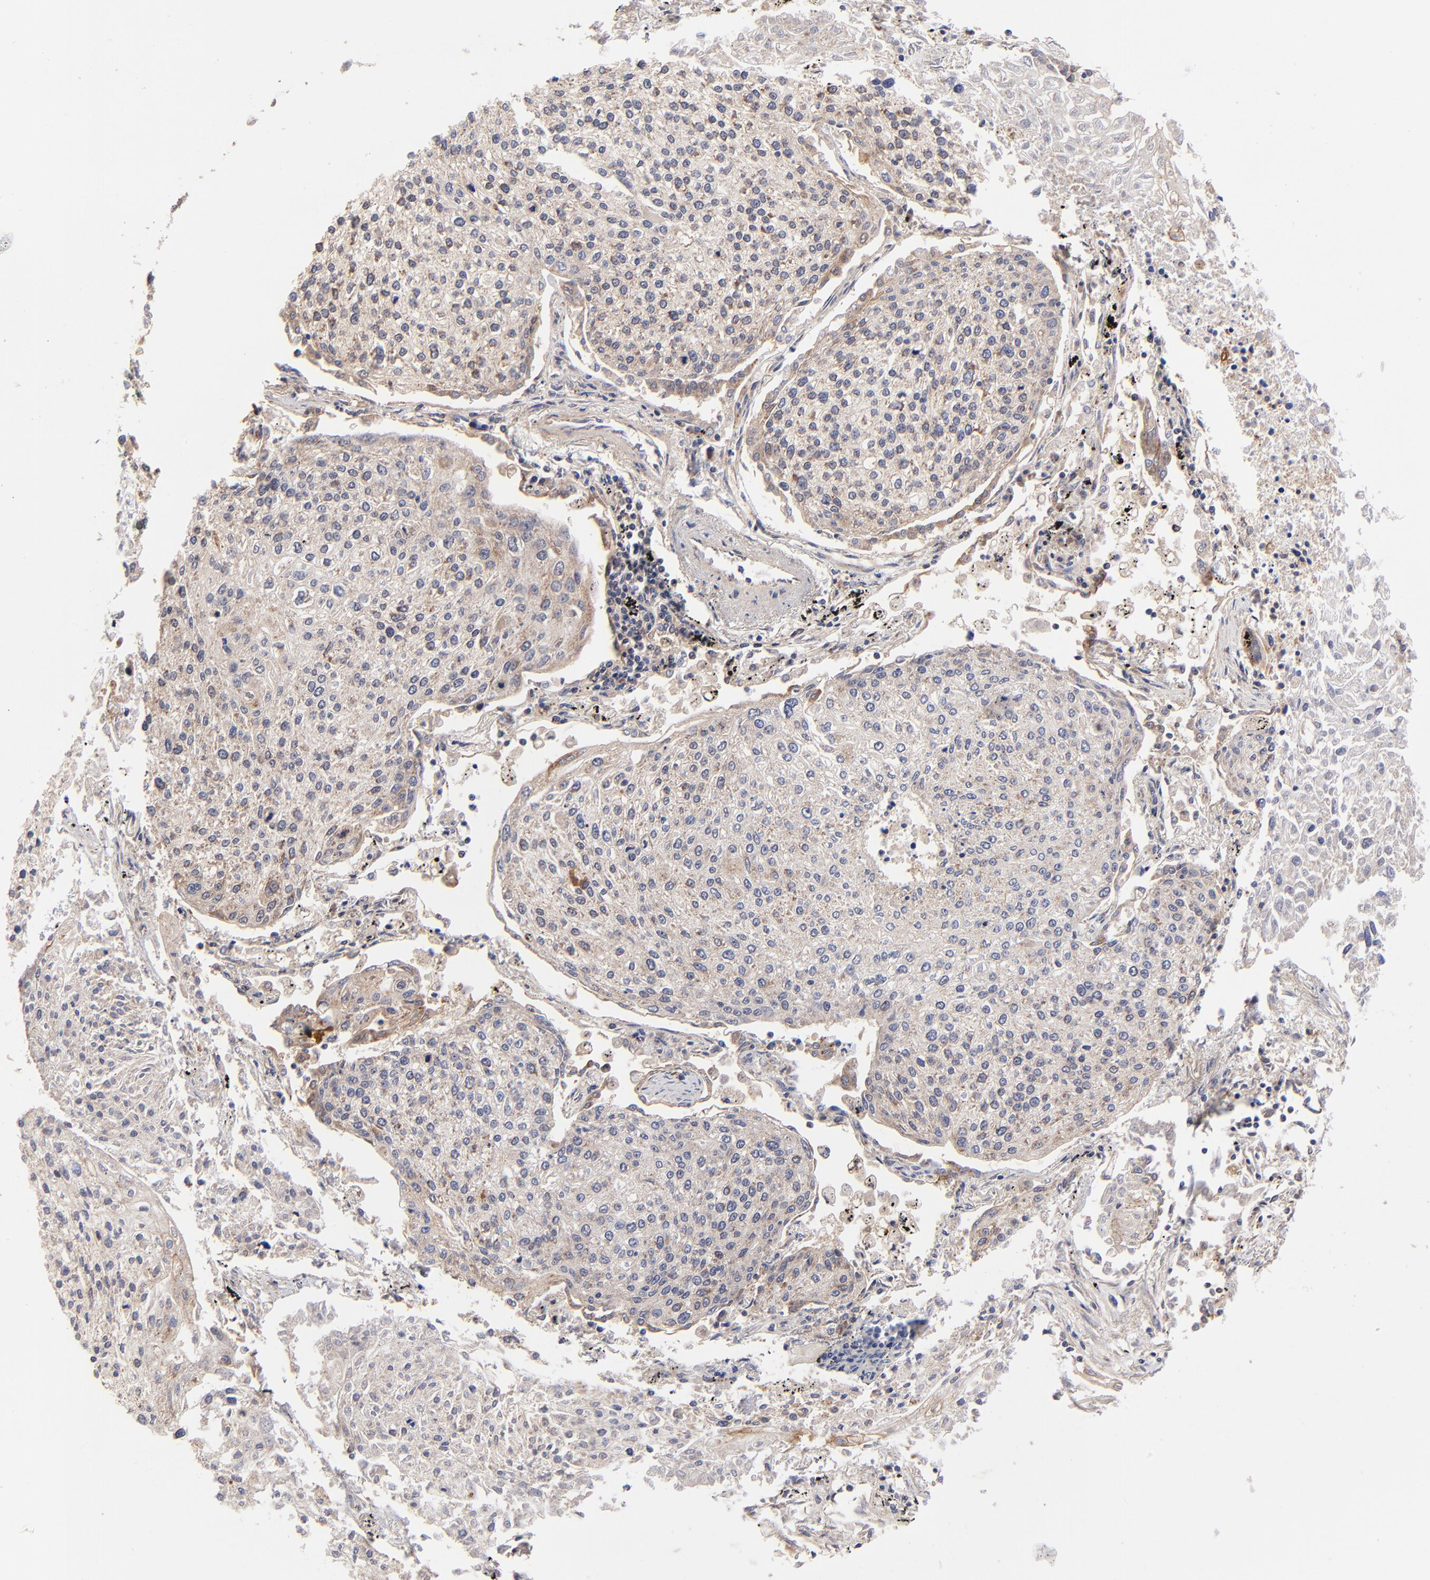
{"staining": {"intensity": "weak", "quantity": "25%-75%", "location": "cytoplasmic/membranous"}, "tissue": "lung cancer", "cell_type": "Tumor cells", "image_type": "cancer", "snomed": [{"axis": "morphology", "description": "Squamous cell carcinoma, NOS"}, {"axis": "topography", "description": "Lung"}], "caption": "Lung cancer tissue demonstrates weak cytoplasmic/membranous expression in approximately 25%-75% of tumor cells Using DAB (3,3'-diaminobenzidine) (brown) and hematoxylin (blue) stains, captured at high magnification using brightfield microscopy.", "gene": "FBXL12", "patient": {"sex": "male", "age": 75}}